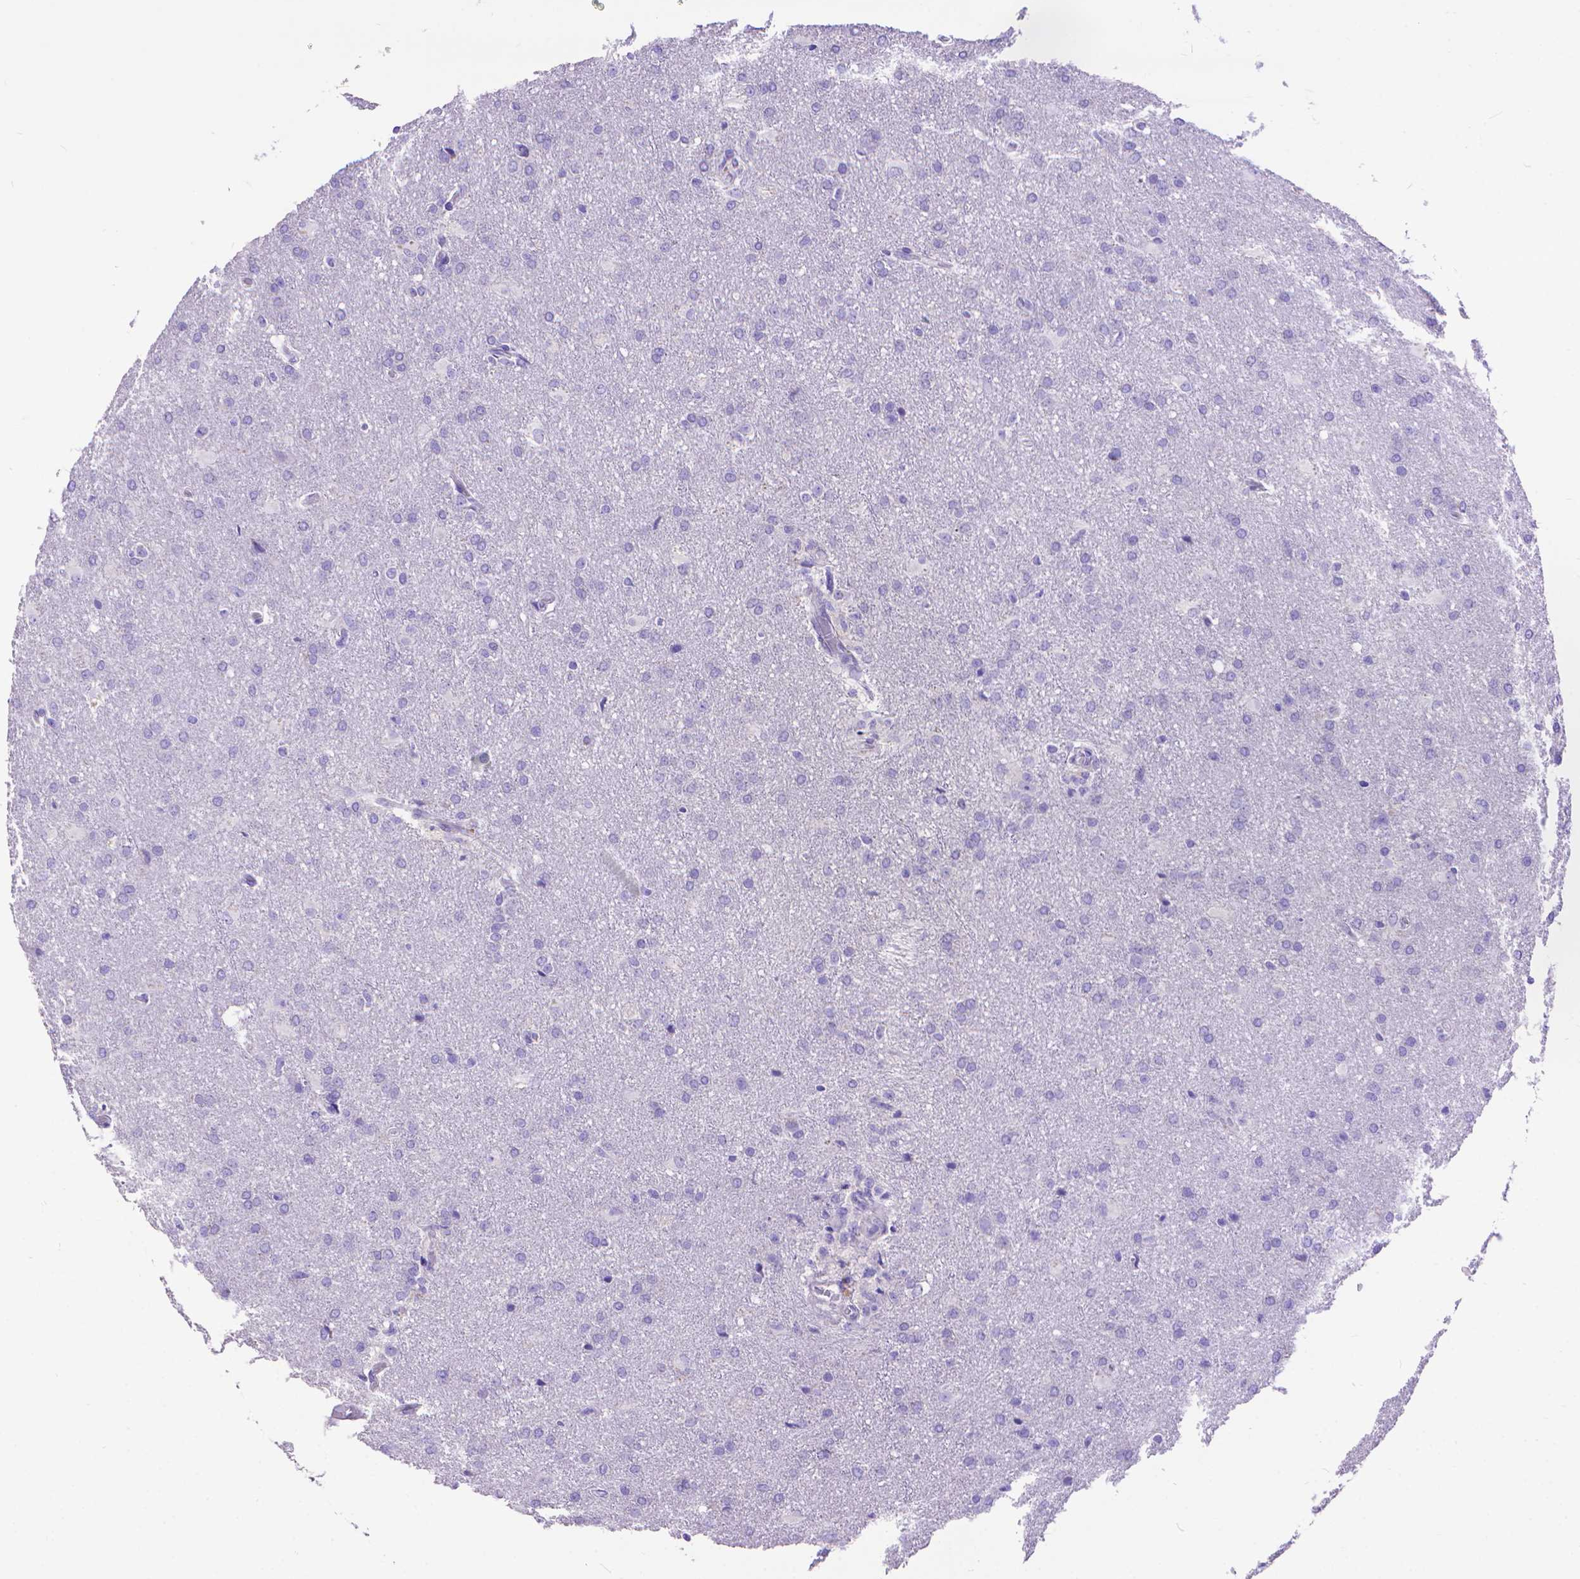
{"staining": {"intensity": "negative", "quantity": "none", "location": "none"}, "tissue": "glioma", "cell_type": "Tumor cells", "image_type": "cancer", "snomed": [{"axis": "morphology", "description": "Glioma, malignant, High grade"}, {"axis": "topography", "description": "Brain"}], "caption": "Malignant glioma (high-grade) was stained to show a protein in brown. There is no significant staining in tumor cells.", "gene": "DHRS2", "patient": {"sex": "male", "age": 68}}